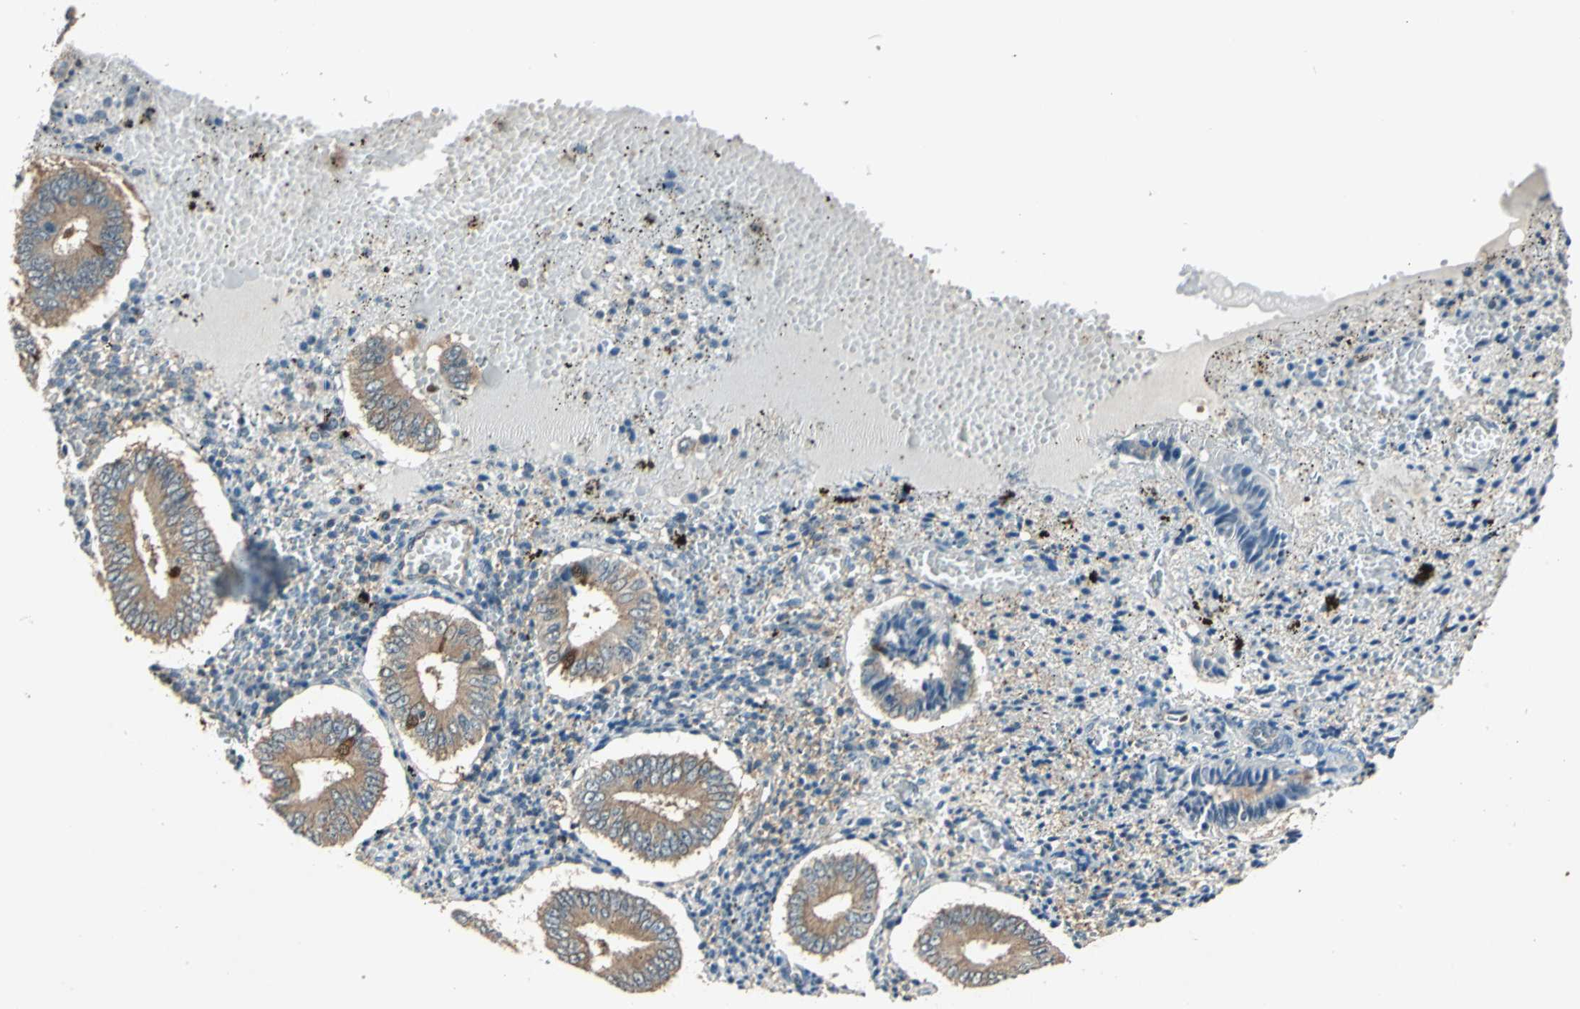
{"staining": {"intensity": "weak", "quantity": "25%-75%", "location": "cytoplasmic/membranous"}, "tissue": "endometrium", "cell_type": "Cells in endometrial stroma", "image_type": "normal", "snomed": [{"axis": "morphology", "description": "Normal tissue, NOS"}, {"axis": "topography", "description": "Endometrium"}], "caption": "DAB (3,3'-diaminobenzidine) immunohistochemical staining of normal human endometrium shows weak cytoplasmic/membranous protein expression in approximately 25%-75% of cells in endometrial stroma.", "gene": "RRM2B", "patient": {"sex": "female", "age": 42}}